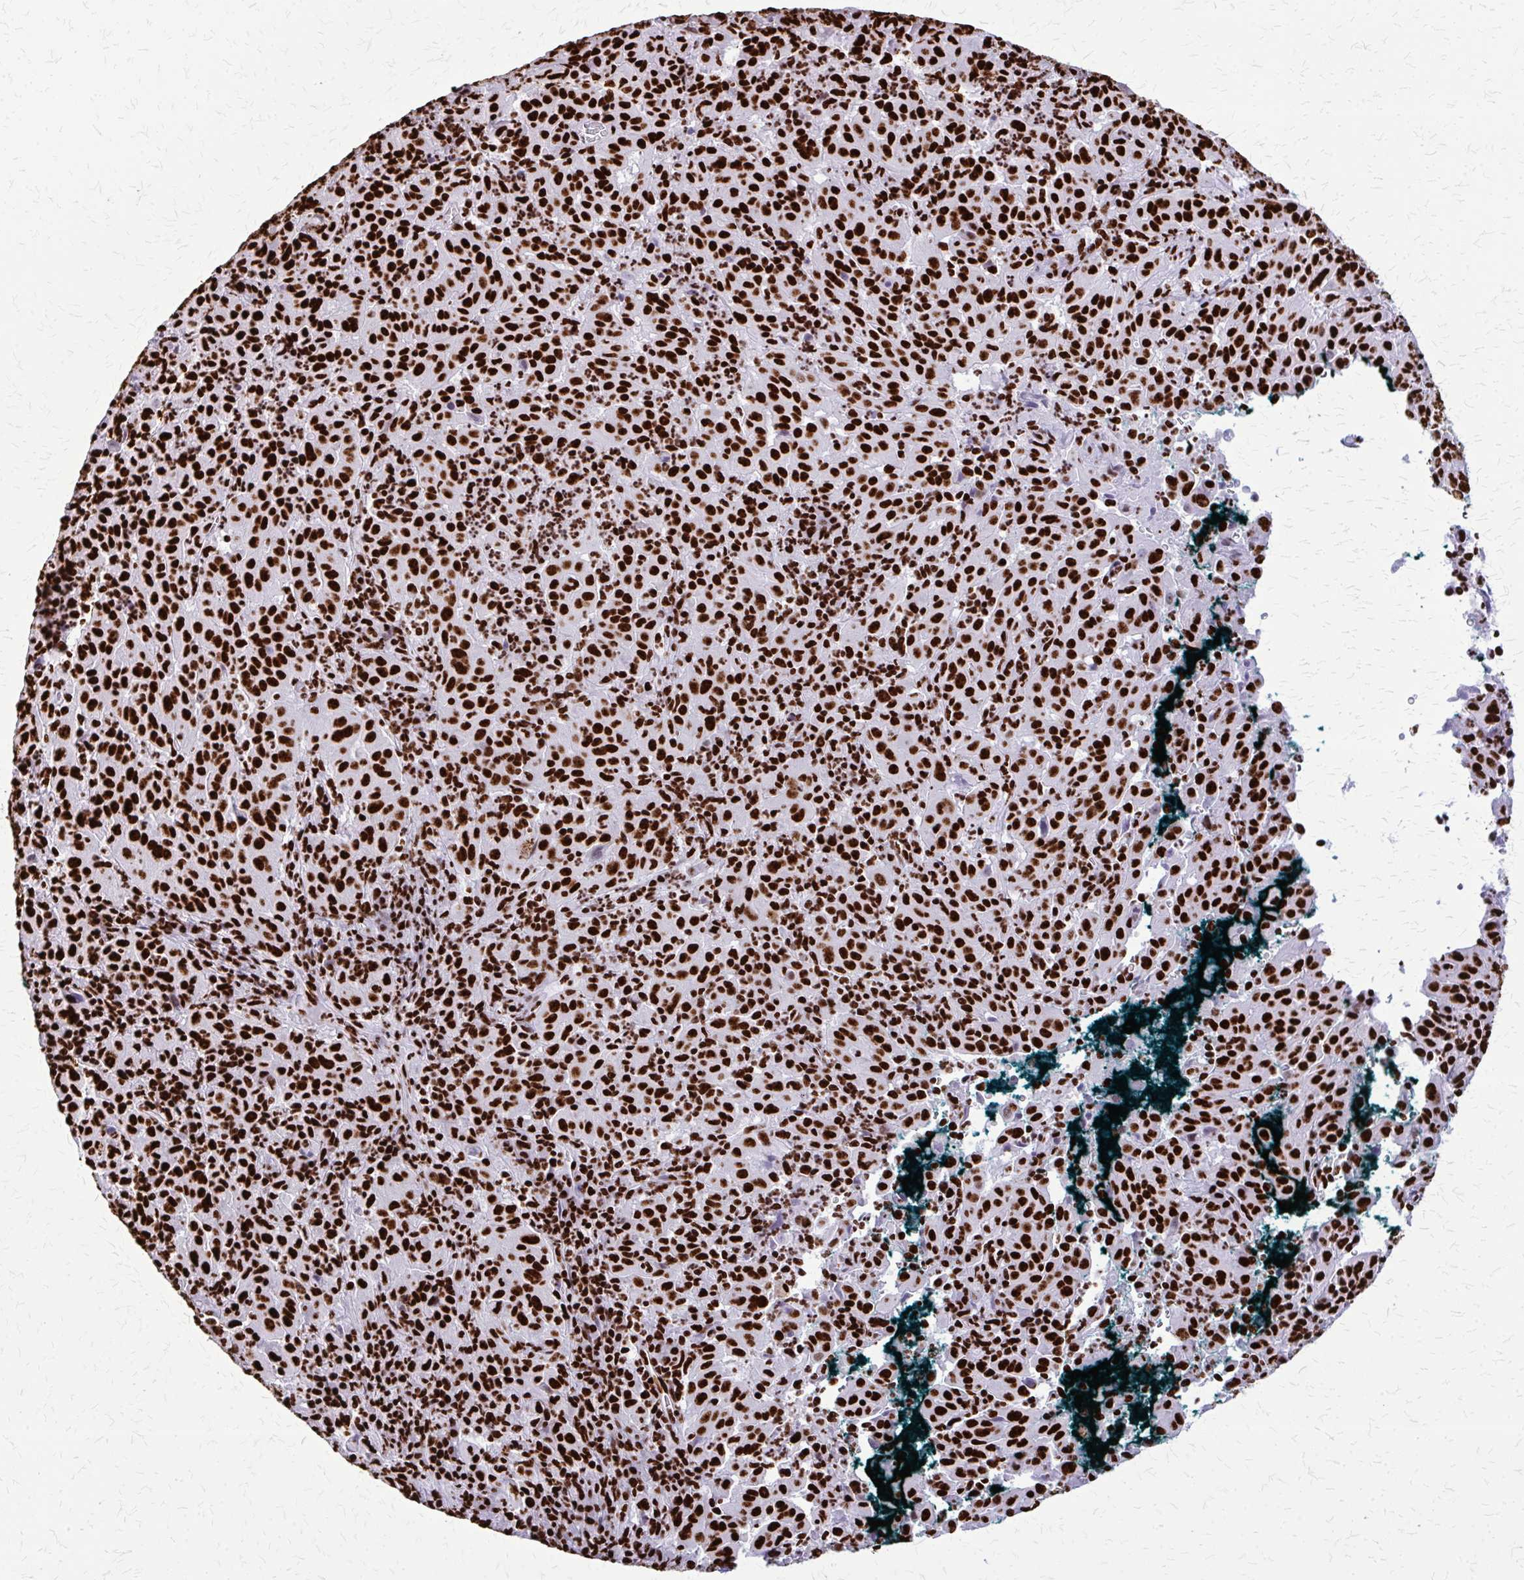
{"staining": {"intensity": "strong", "quantity": ">75%", "location": "nuclear"}, "tissue": "pancreatic cancer", "cell_type": "Tumor cells", "image_type": "cancer", "snomed": [{"axis": "morphology", "description": "Adenocarcinoma, NOS"}, {"axis": "topography", "description": "Pancreas"}], "caption": "Strong nuclear positivity for a protein is identified in approximately >75% of tumor cells of pancreatic cancer using immunohistochemistry.", "gene": "SFPQ", "patient": {"sex": "male", "age": 63}}